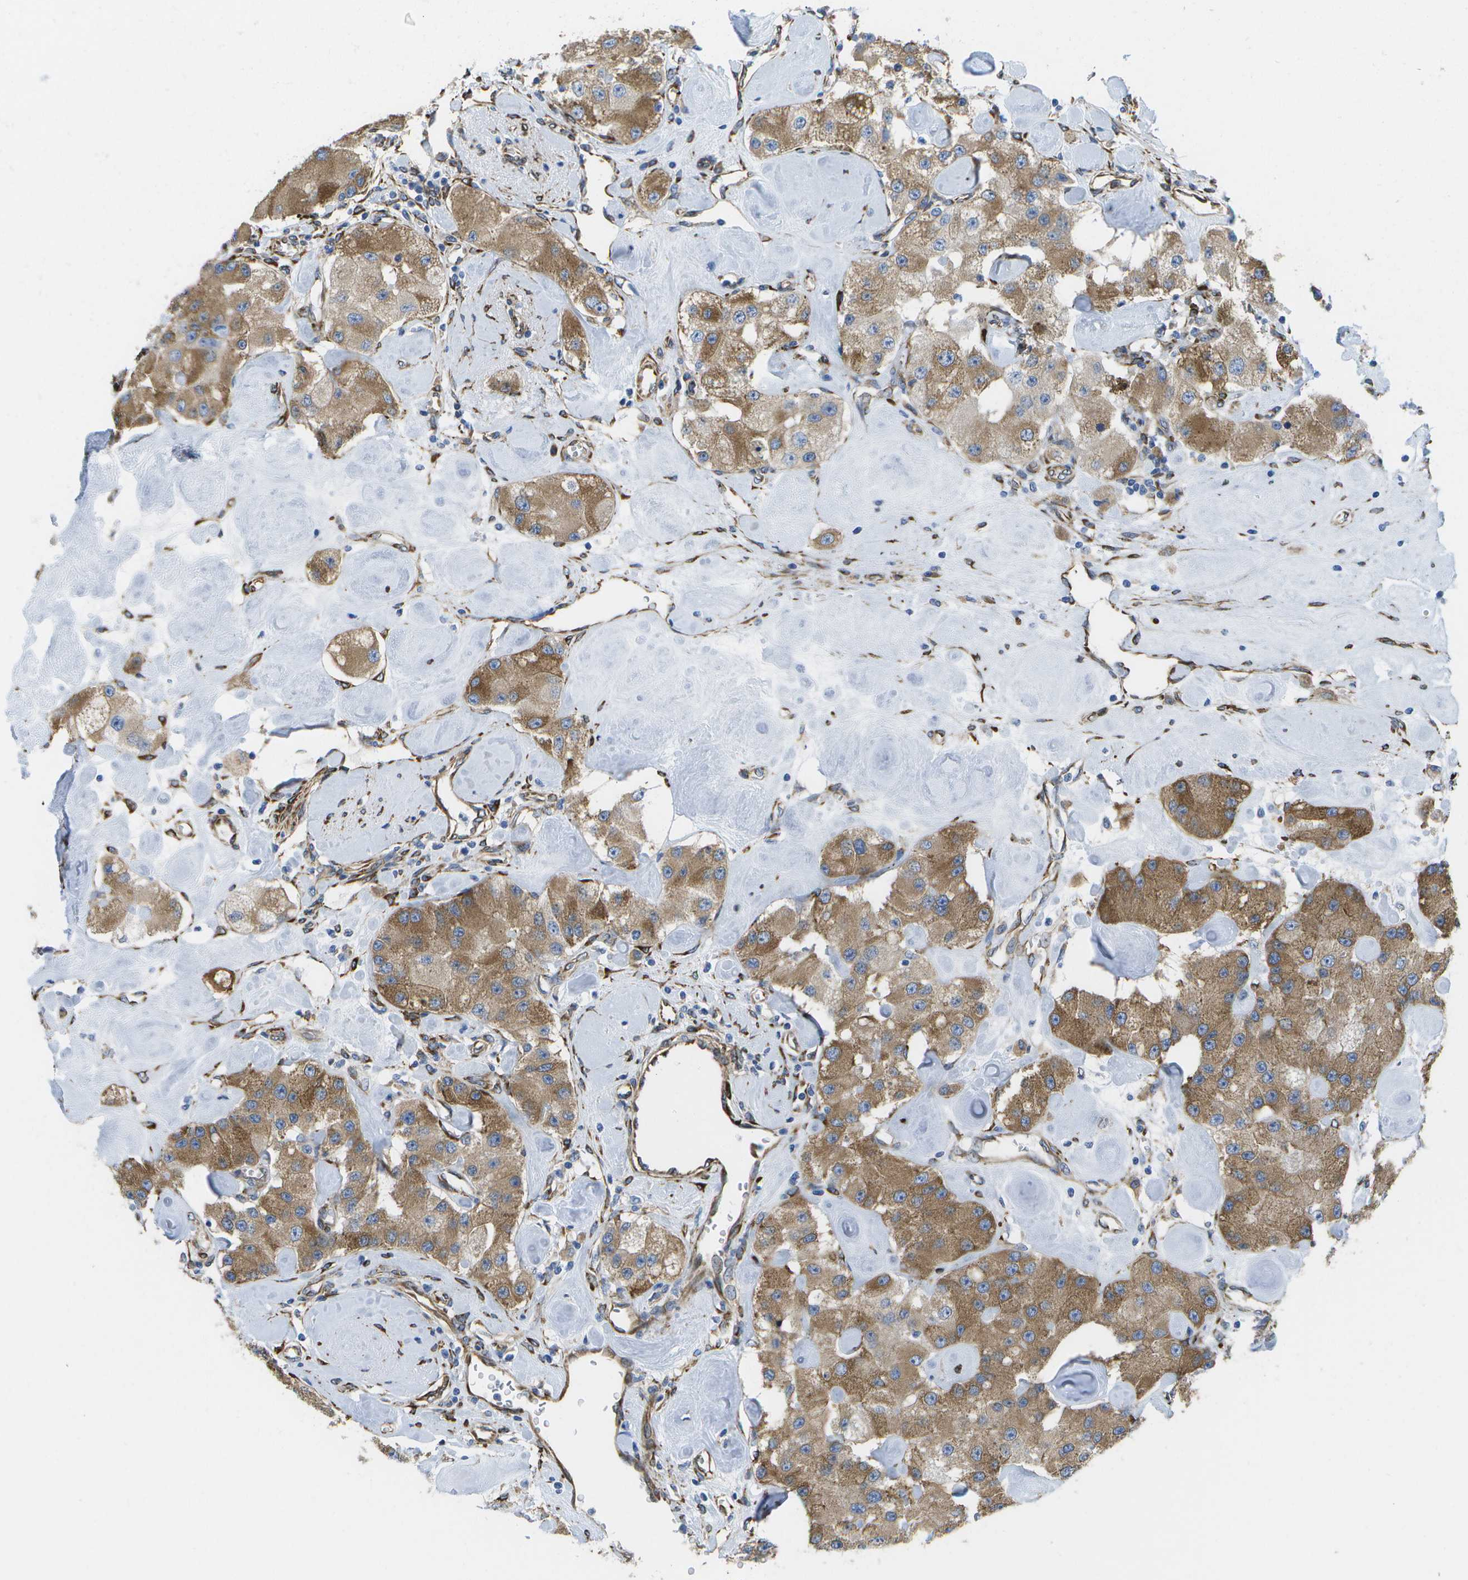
{"staining": {"intensity": "moderate", "quantity": ">75%", "location": "cytoplasmic/membranous"}, "tissue": "carcinoid", "cell_type": "Tumor cells", "image_type": "cancer", "snomed": [{"axis": "morphology", "description": "Carcinoid, malignant, NOS"}, {"axis": "topography", "description": "Pancreas"}], "caption": "Immunohistochemistry (IHC) (DAB) staining of carcinoid reveals moderate cytoplasmic/membranous protein expression in approximately >75% of tumor cells.", "gene": "ZDHHC17", "patient": {"sex": "male", "age": 41}}